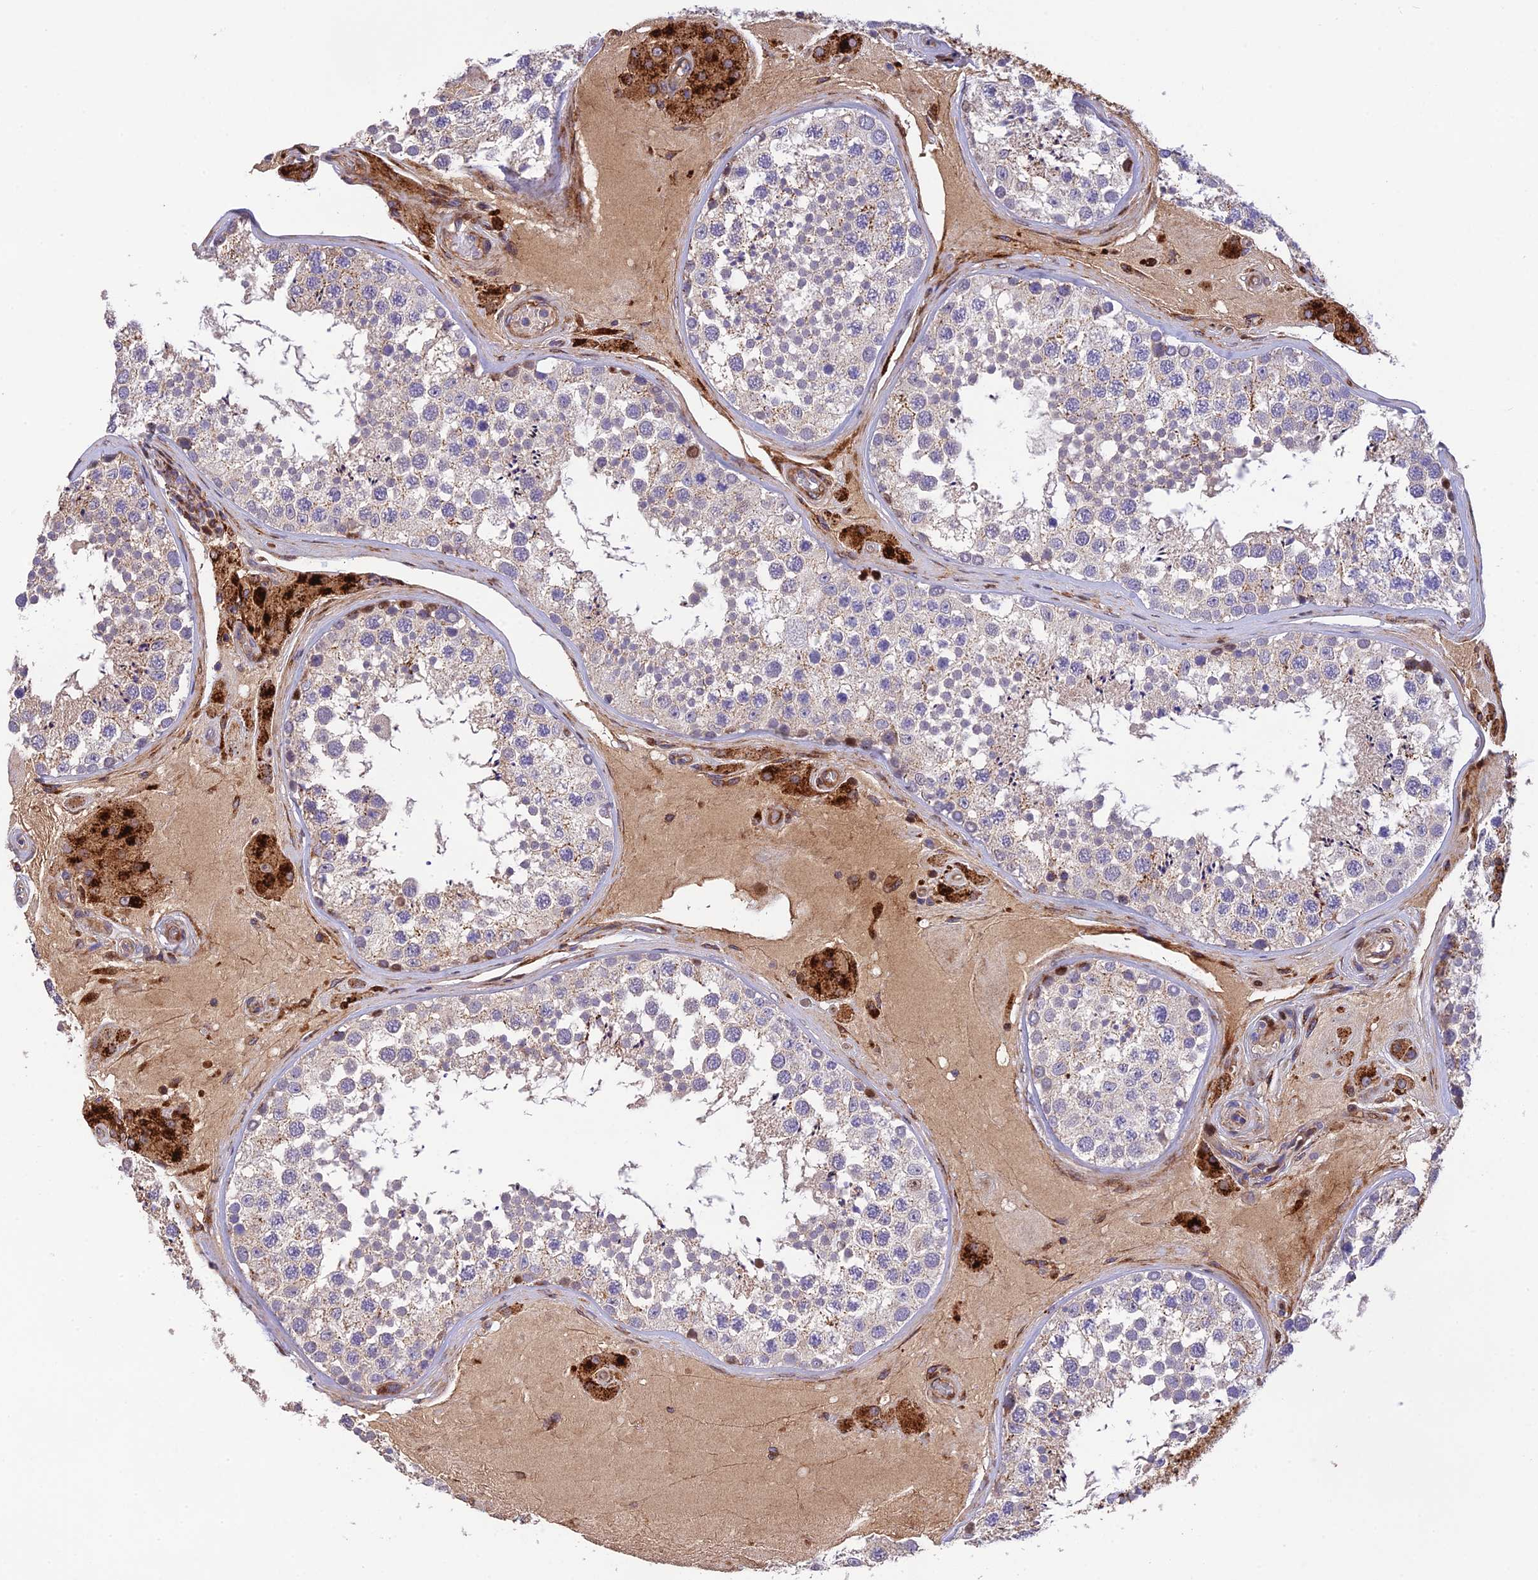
{"staining": {"intensity": "moderate", "quantity": "<25%", "location": "cytoplasmic/membranous,nuclear"}, "tissue": "testis", "cell_type": "Cells in seminiferous ducts", "image_type": "normal", "snomed": [{"axis": "morphology", "description": "Normal tissue, NOS"}, {"axis": "topography", "description": "Testis"}], "caption": "Immunohistochemical staining of unremarkable human testis reveals moderate cytoplasmic/membranous,nuclear protein positivity in approximately <25% of cells in seminiferous ducts. Ihc stains the protein of interest in brown and the nuclei are stained blue.", "gene": "CPSF4L", "patient": {"sex": "male", "age": 46}}